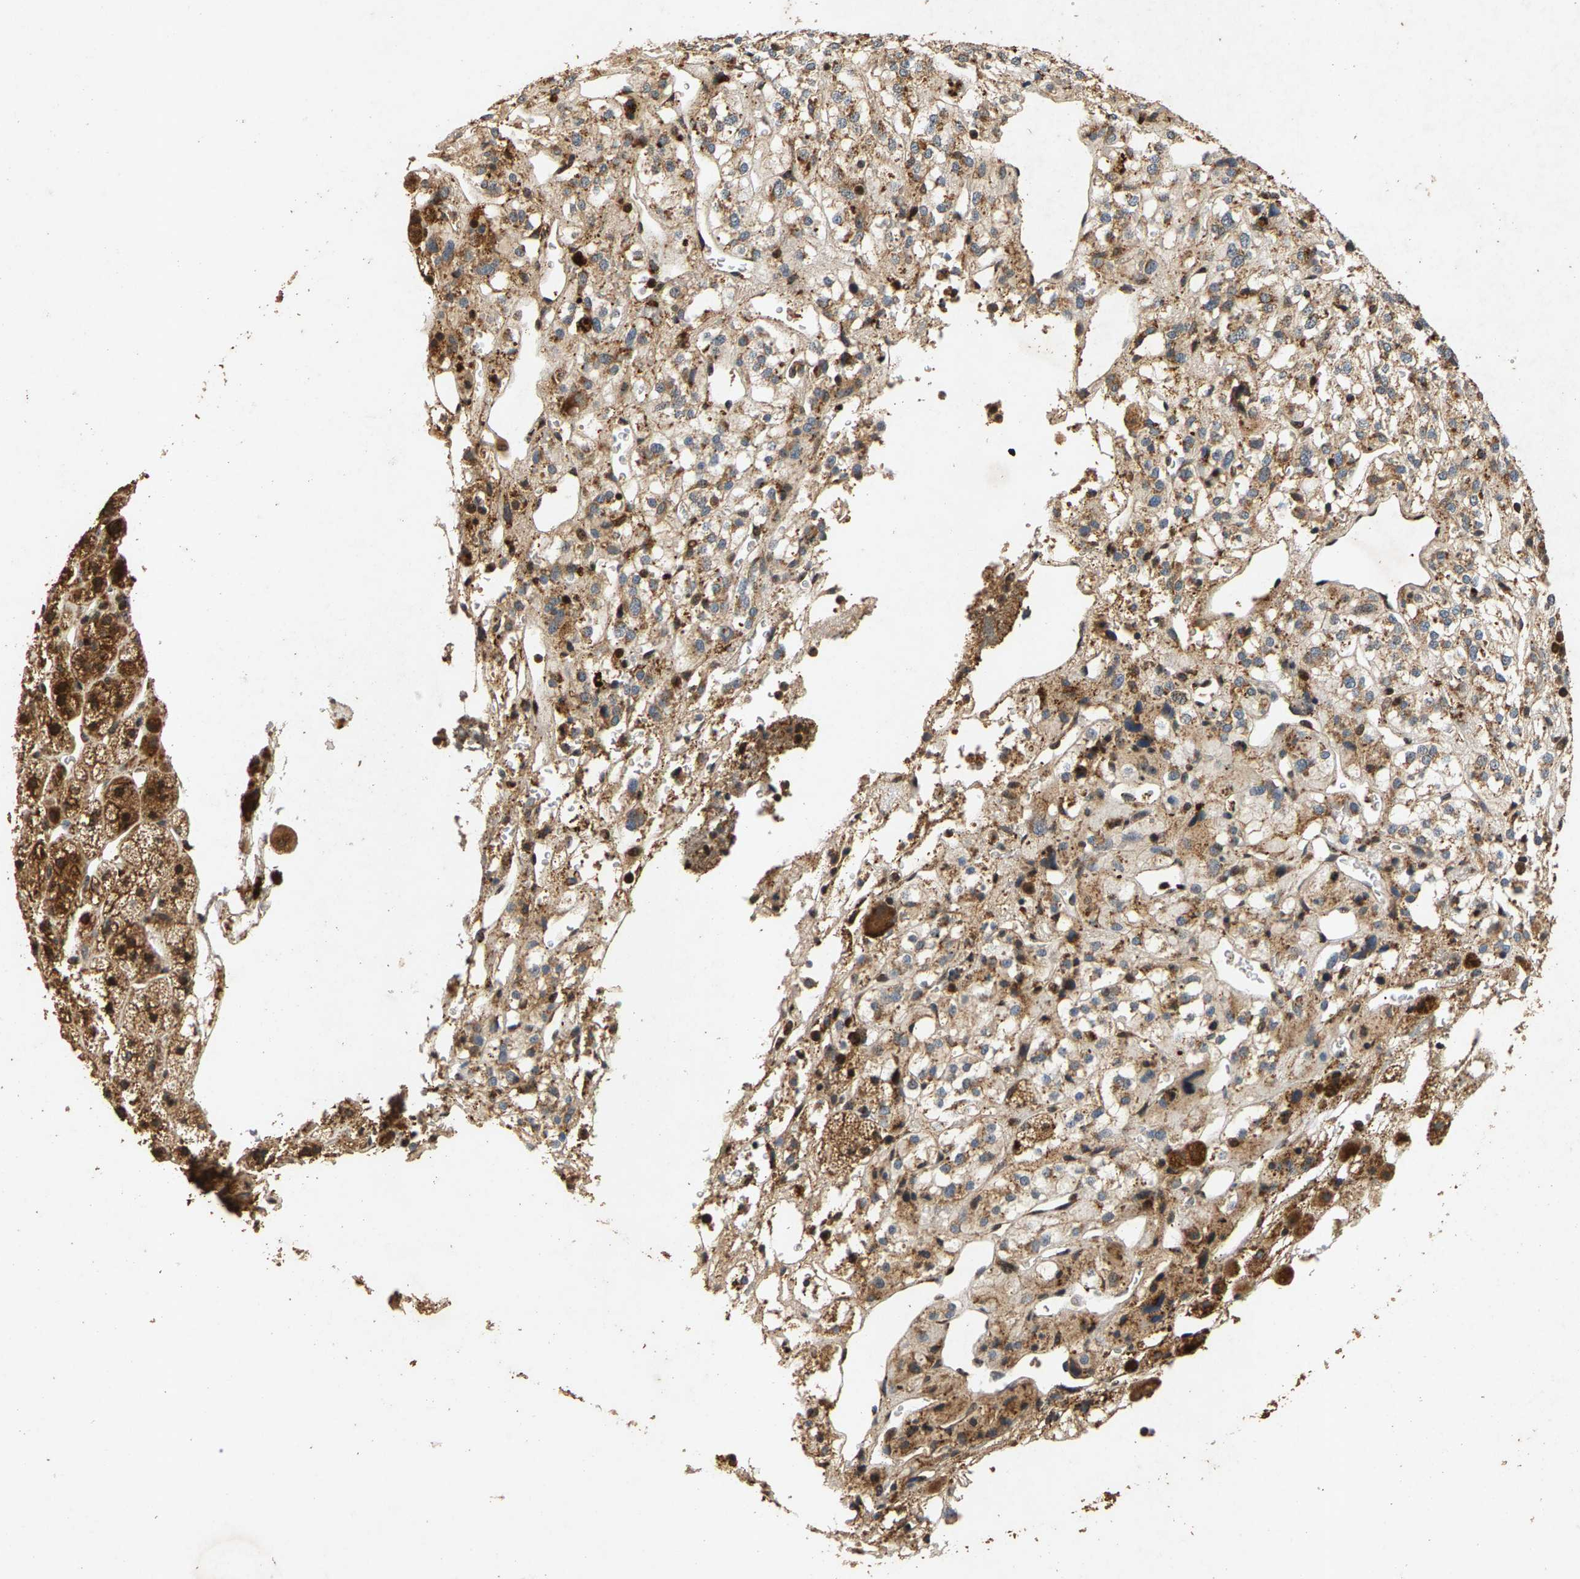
{"staining": {"intensity": "strong", "quantity": ">75%", "location": "cytoplasmic/membranous"}, "tissue": "adrenal gland", "cell_type": "Glandular cells", "image_type": "normal", "snomed": [{"axis": "morphology", "description": "Normal tissue, NOS"}, {"axis": "topography", "description": "Adrenal gland"}], "caption": "Protein staining of unremarkable adrenal gland displays strong cytoplasmic/membranous staining in about >75% of glandular cells. (DAB (3,3'-diaminobenzidine) = brown stain, brightfield microscopy at high magnification).", "gene": "CIDEC", "patient": {"sex": "male", "age": 56}}